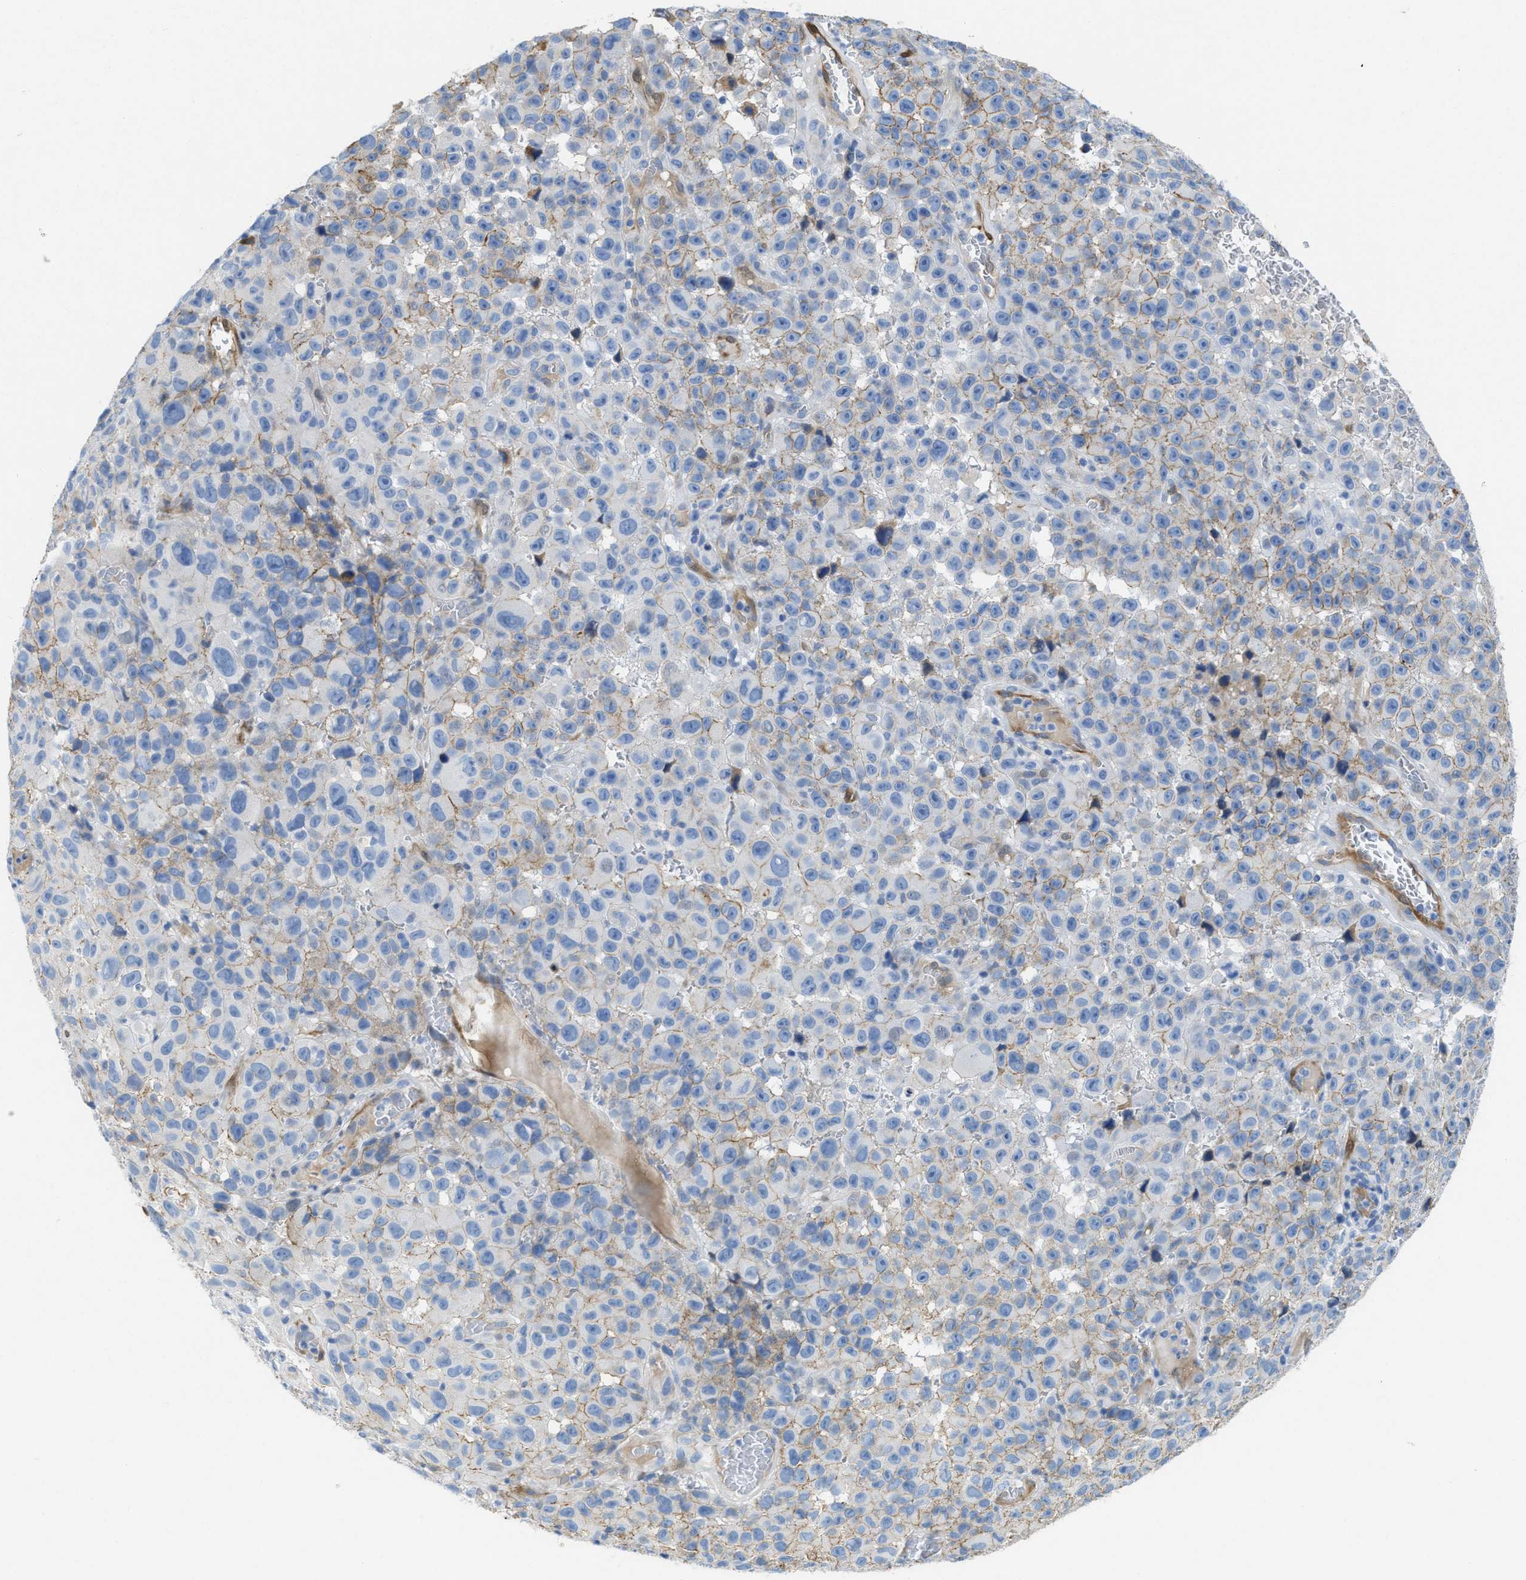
{"staining": {"intensity": "weak", "quantity": "25%-75%", "location": "cytoplasmic/membranous"}, "tissue": "melanoma", "cell_type": "Tumor cells", "image_type": "cancer", "snomed": [{"axis": "morphology", "description": "Malignant melanoma, NOS"}, {"axis": "topography", "description": "Skin"}], "caption": "The image shows a brown stain indicating the presence of a protein in the cytoplasmic/membranous of tumor cells in malignant melanoma.", "gene": "ASS1", "patient": {"sex": "female", "age": 82}}